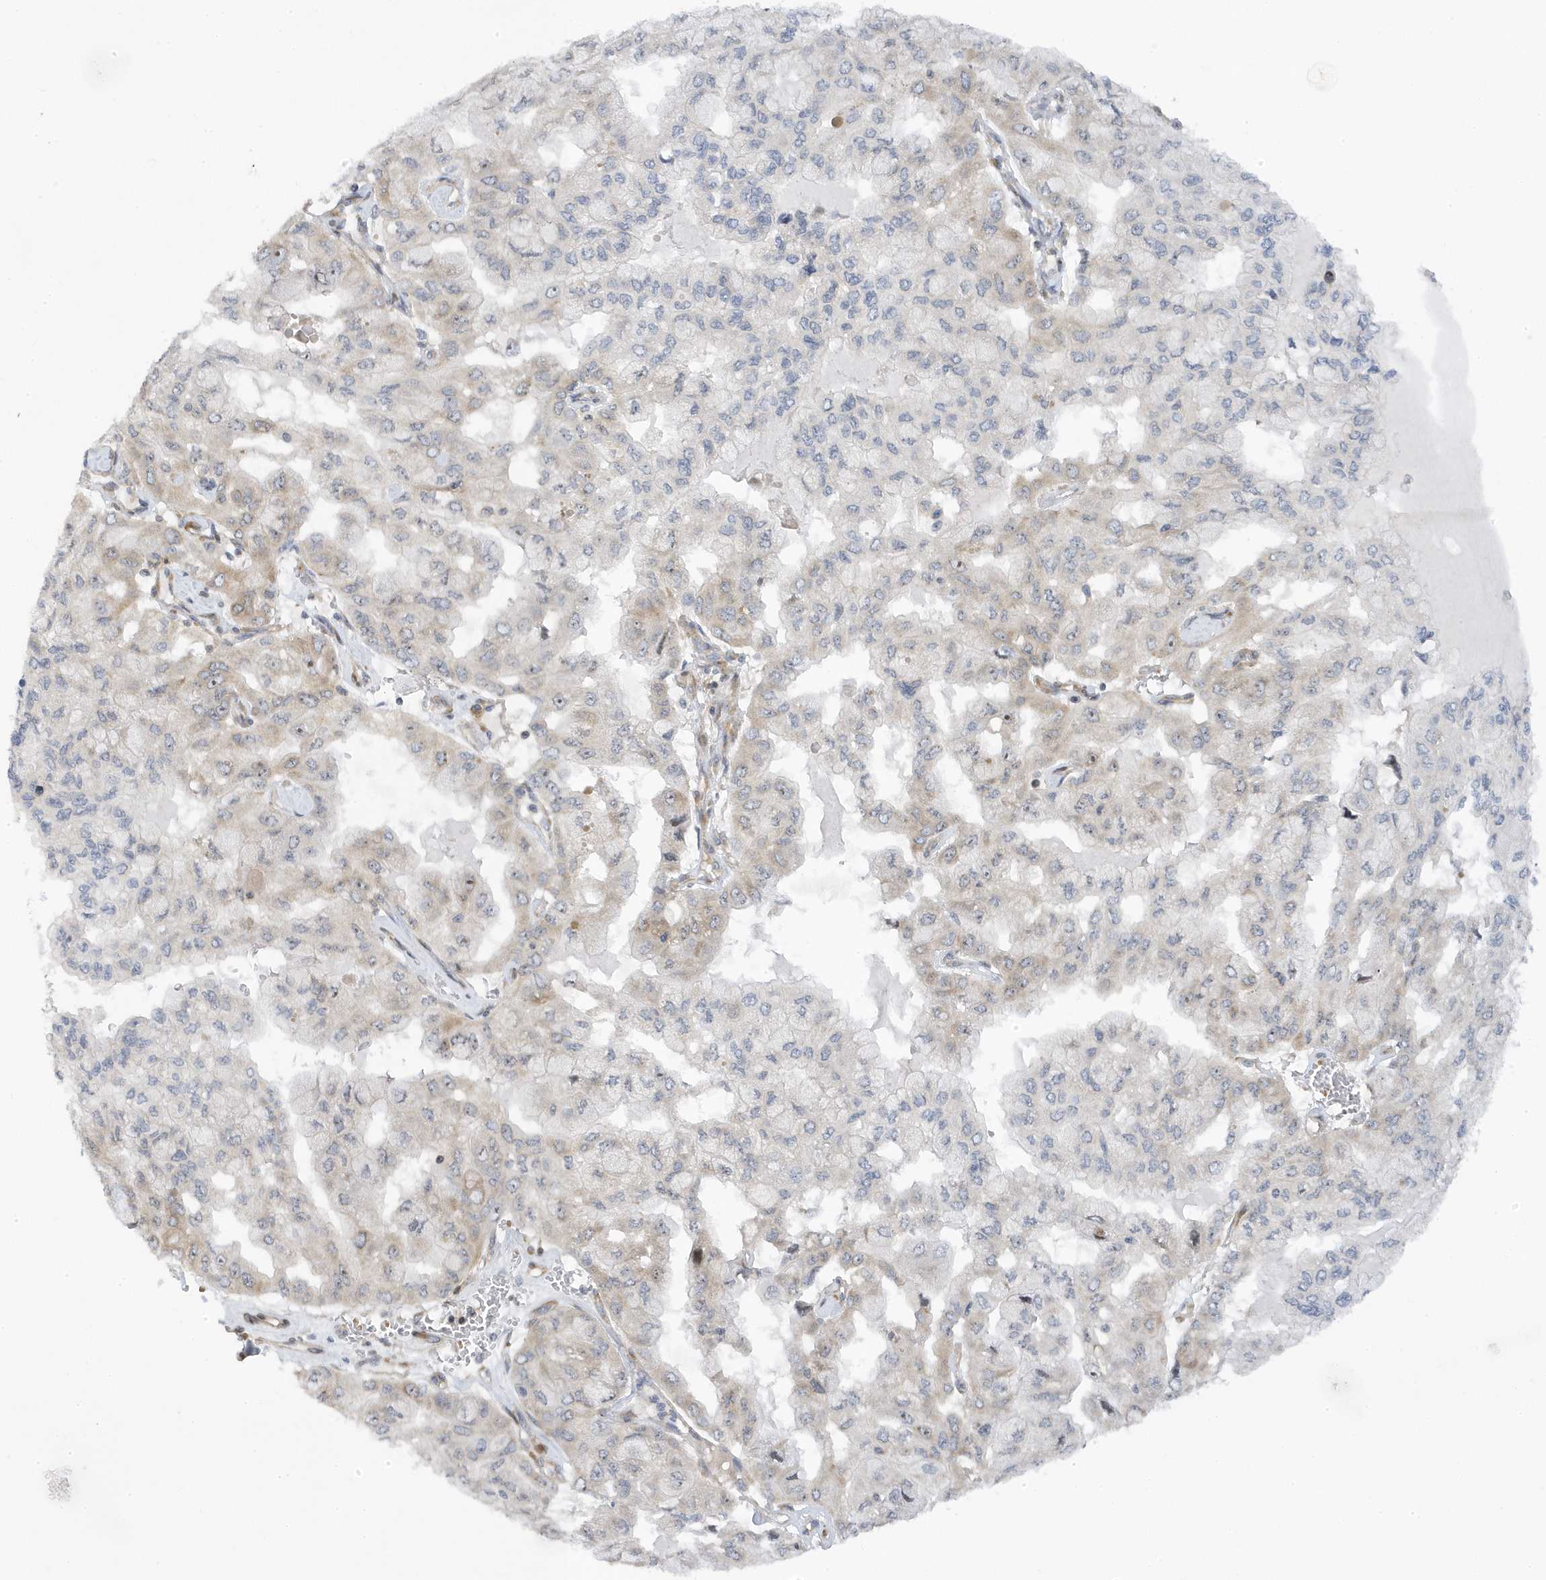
{"staining": {"intensity": "negative", "quantity": "none", "location": "none"}, "tissue": "pancreatic cancer", "cell_type": "Tumor cells", "image_type": "cancer", "snomed": [{"axis": "morphology", "description": "Adenocarcinoma, NOS"}, {"axis": "topography", "description": "Pancreas"}], "caption": "Tumor cells are negative for protein expression in human adenocarcinoma (pancreatic).", "gene": "MAP7D3", "patient": {"sex": "male", "age": 51}}